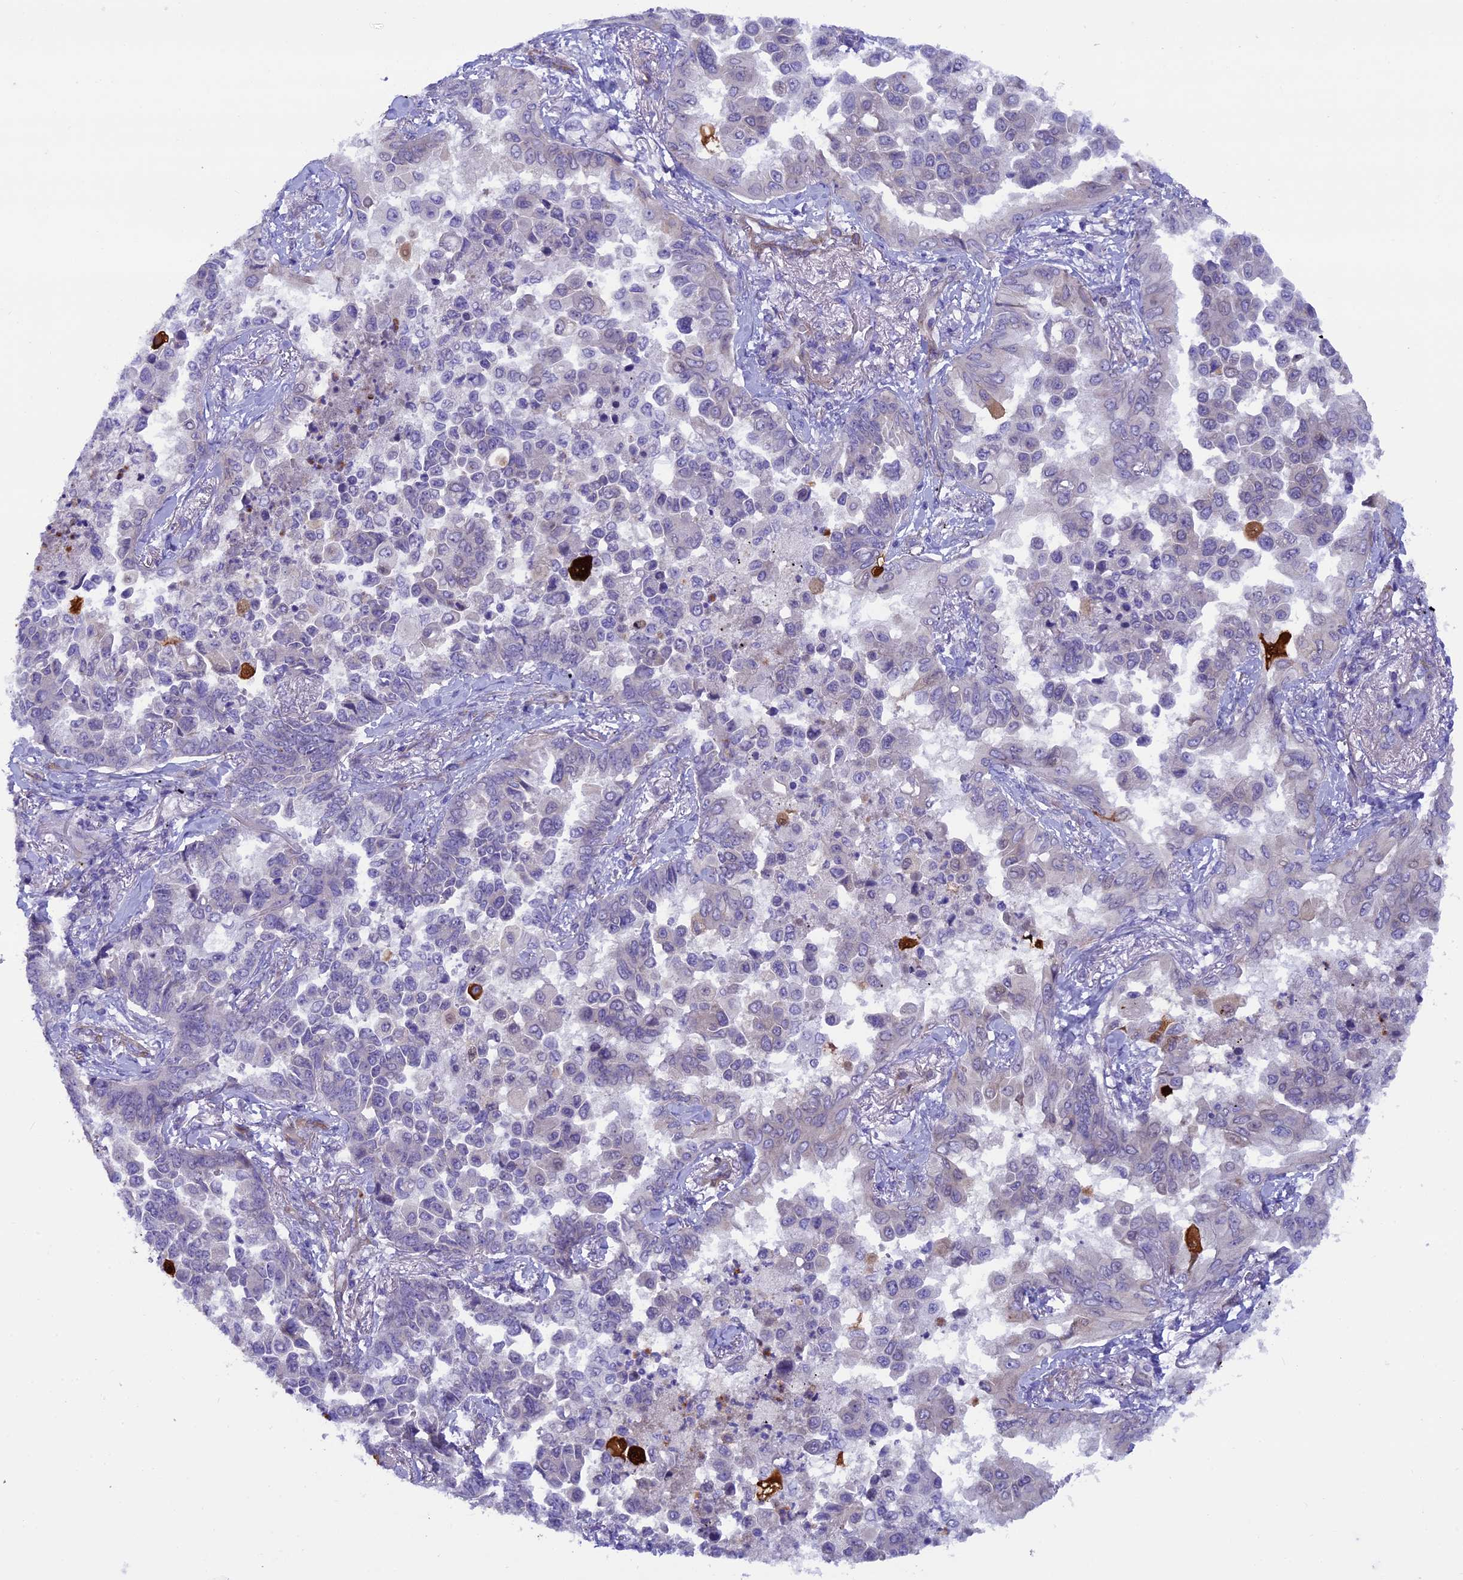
{"staining": {"intensity": "negative", "quantity": "none", "location": "none"}, "tissue": "lung cancer", "cell_type": "Tumor cells", "image_type": "cancer", "snomed": [{"axis": "morphology", "description": "Adenocarcinoma, NOS"}, {"axis": "topography", "description": "Lung"}], "caption": "Lung adenocarcinoma was stained to show a protein in brown. There is no significant expression in tumor cells.", "gene": "LOXL1", "patient": {"sex": "female", "age": 67}}